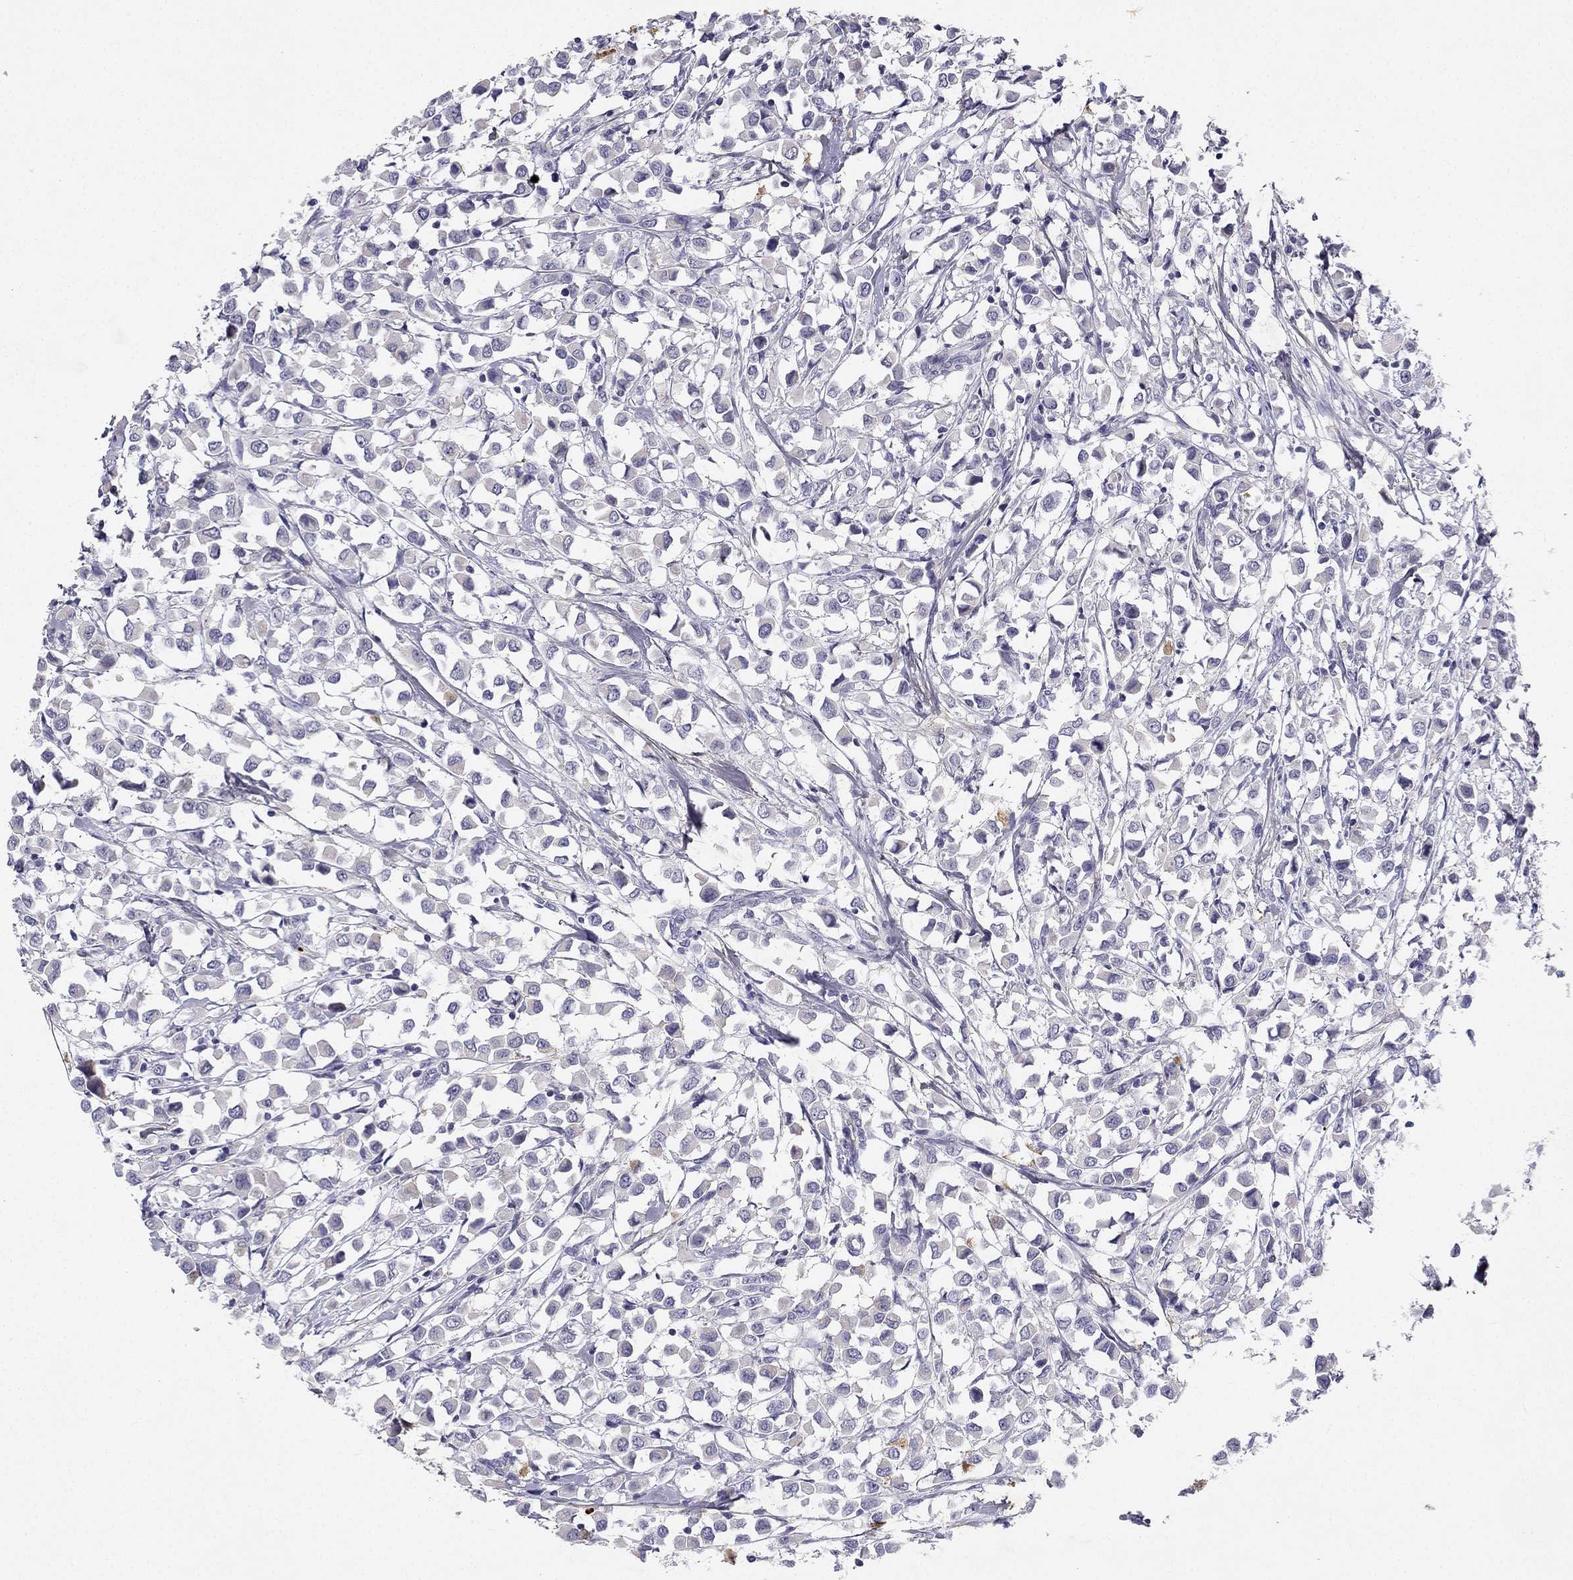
{"staining": {"intensity": "negative", "quantity": "none", "location": "none"}, "tissue": "breast cancer", "cell_type": "Tumor cells", "image_type": "cancer", "snomed": [{"axis": "morphology", "description": "Duct carcinoma"}, {"axis": "topography", "description": "Breast"}], "caption": "This is an immunohistochemistry image of human breast cancer (intraductal carcinoma). There is no staining in tumor cells.", "gene": "SLC6A4", "patient": {"sex": "female", "age": 61}}